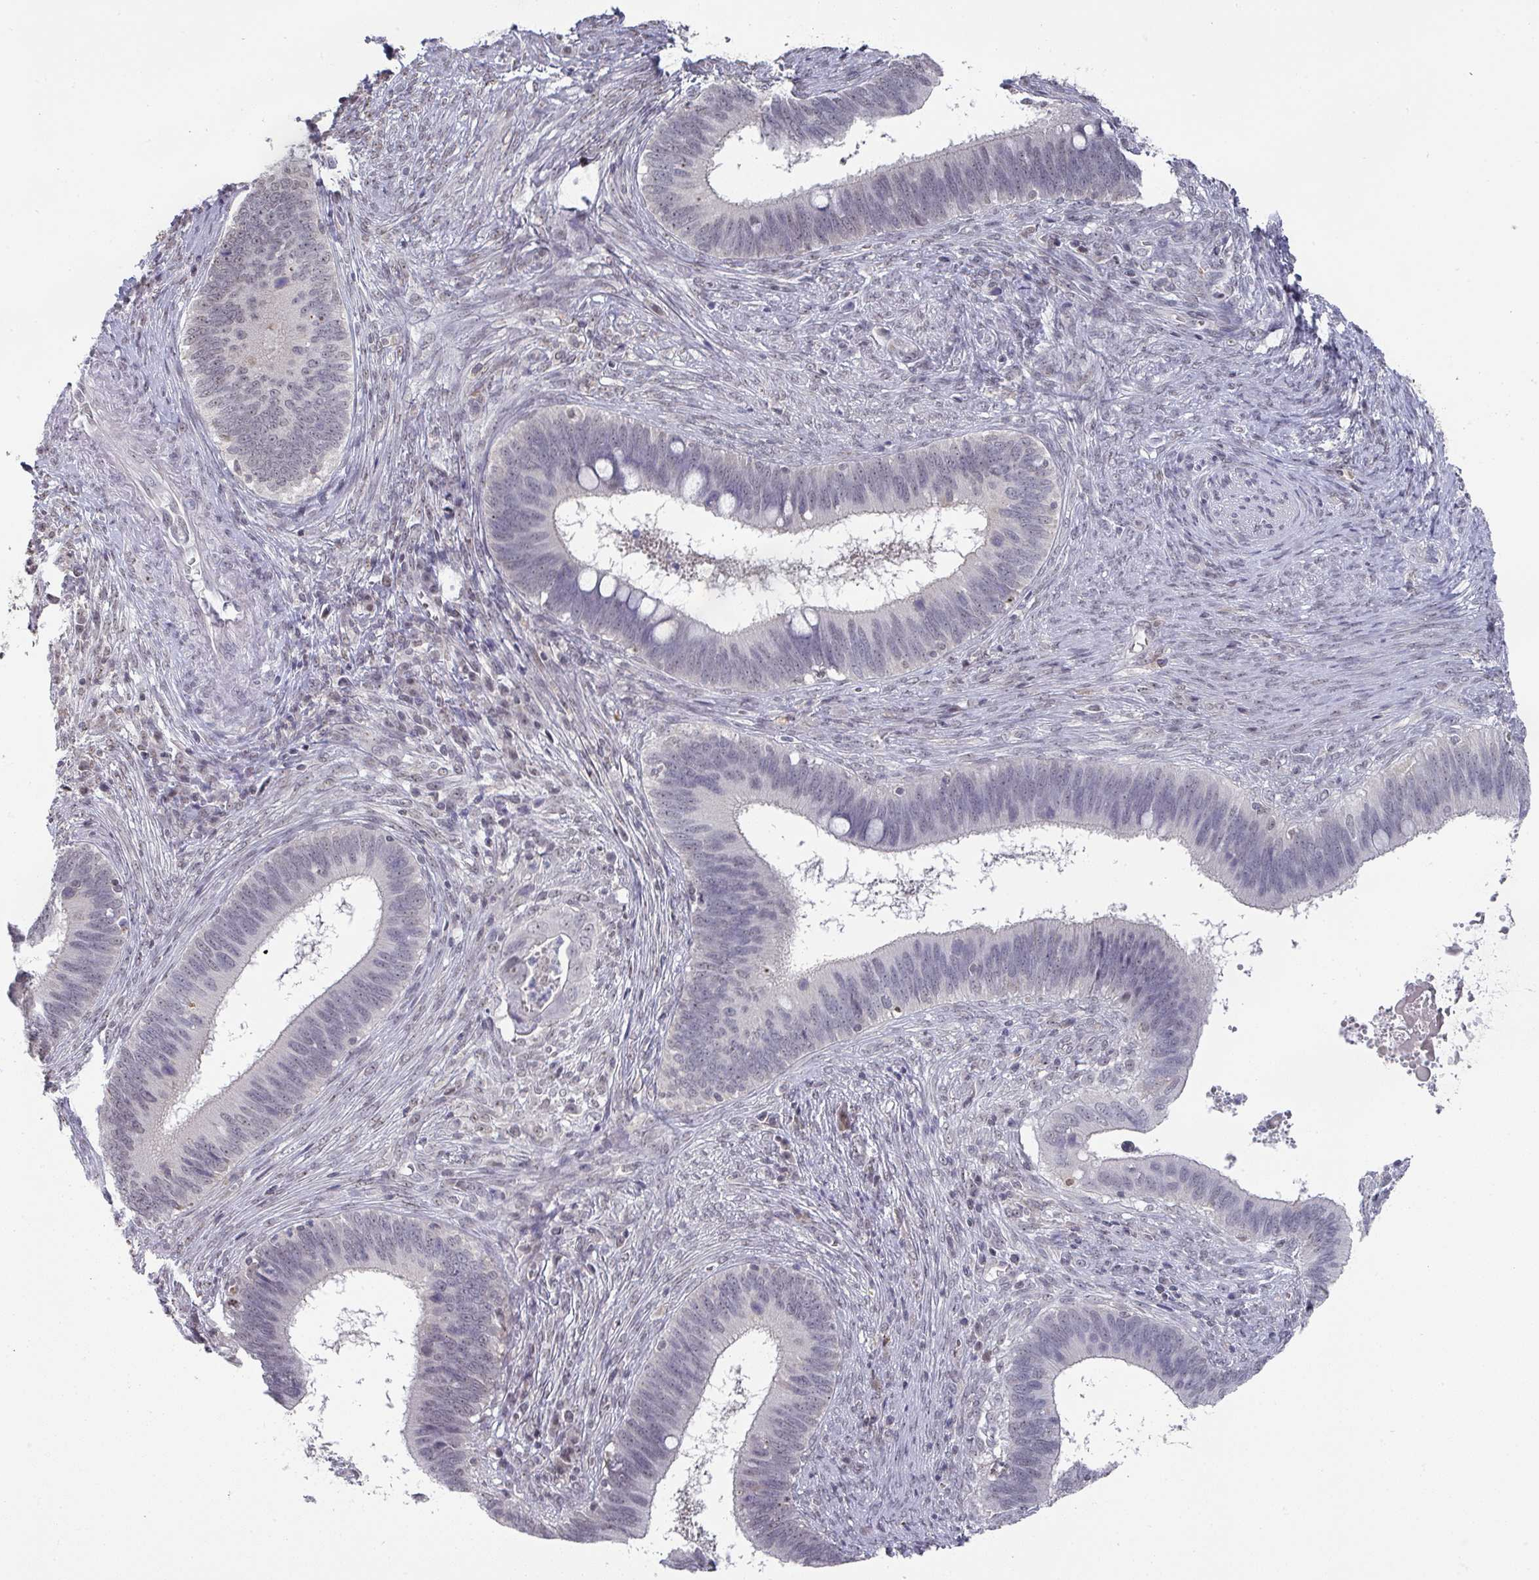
{"staining": {"intensity": "negative", "quantity": "none", "location": "none"}, "tissue": "cervical cancer", "cell_type": "Tumor cells", "image_type": "cancer", "snomed": [{"axis": "morphology", "description": "Adenocarcinoma, NOS"}, {"axis": "topography", "description": "Cervix"}], "caption": "Immunohistochemistry micrograph of human adenocarcinoma (cervical) stained for a protein (brown), which displays no staining in tumor cells.", "gene": "ZNF654", "patient": {"sex": "female", "age": 42}}